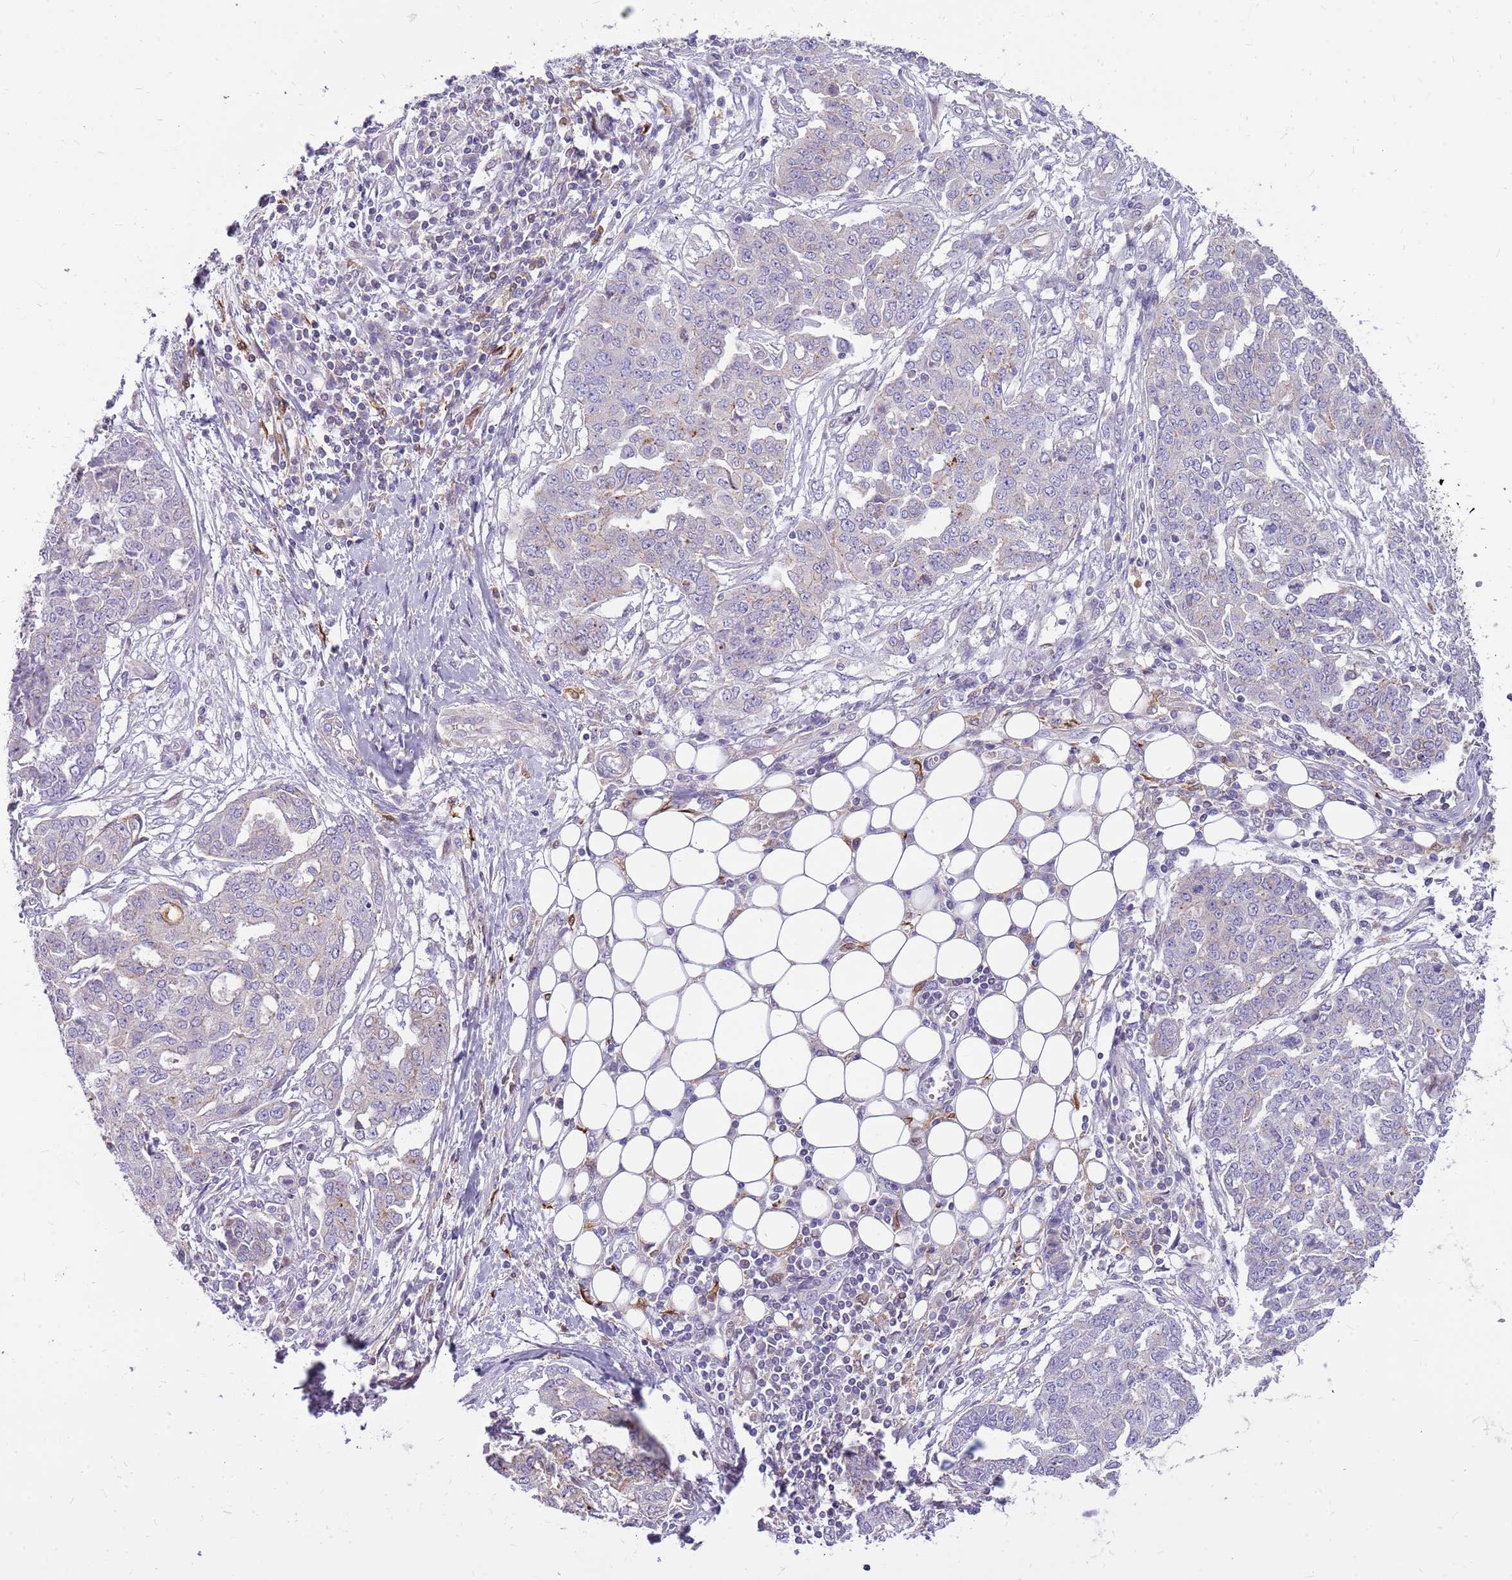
{"staining": {"intensity": "negative", "quantity": "none", "location": "none"}, "tissue": "ovarian cancer", "cell_type": "Tumor cells", "image_type": "cancer", "snomed": [{"axis": "morphology", "description": "Cystadenocarcinoma, serous, NOS"}, {"axis": "topography", "description": "Soft tissue"}, {"axis": "topography", "description": "Ovary"}], "caption": "This is an IHC photomicrograph of human ovarian serous cystadenocarcinoma. There is no staining in tumor cells.", "gene": "WDR90", "patient": {"sex": "female", "age": 57}}